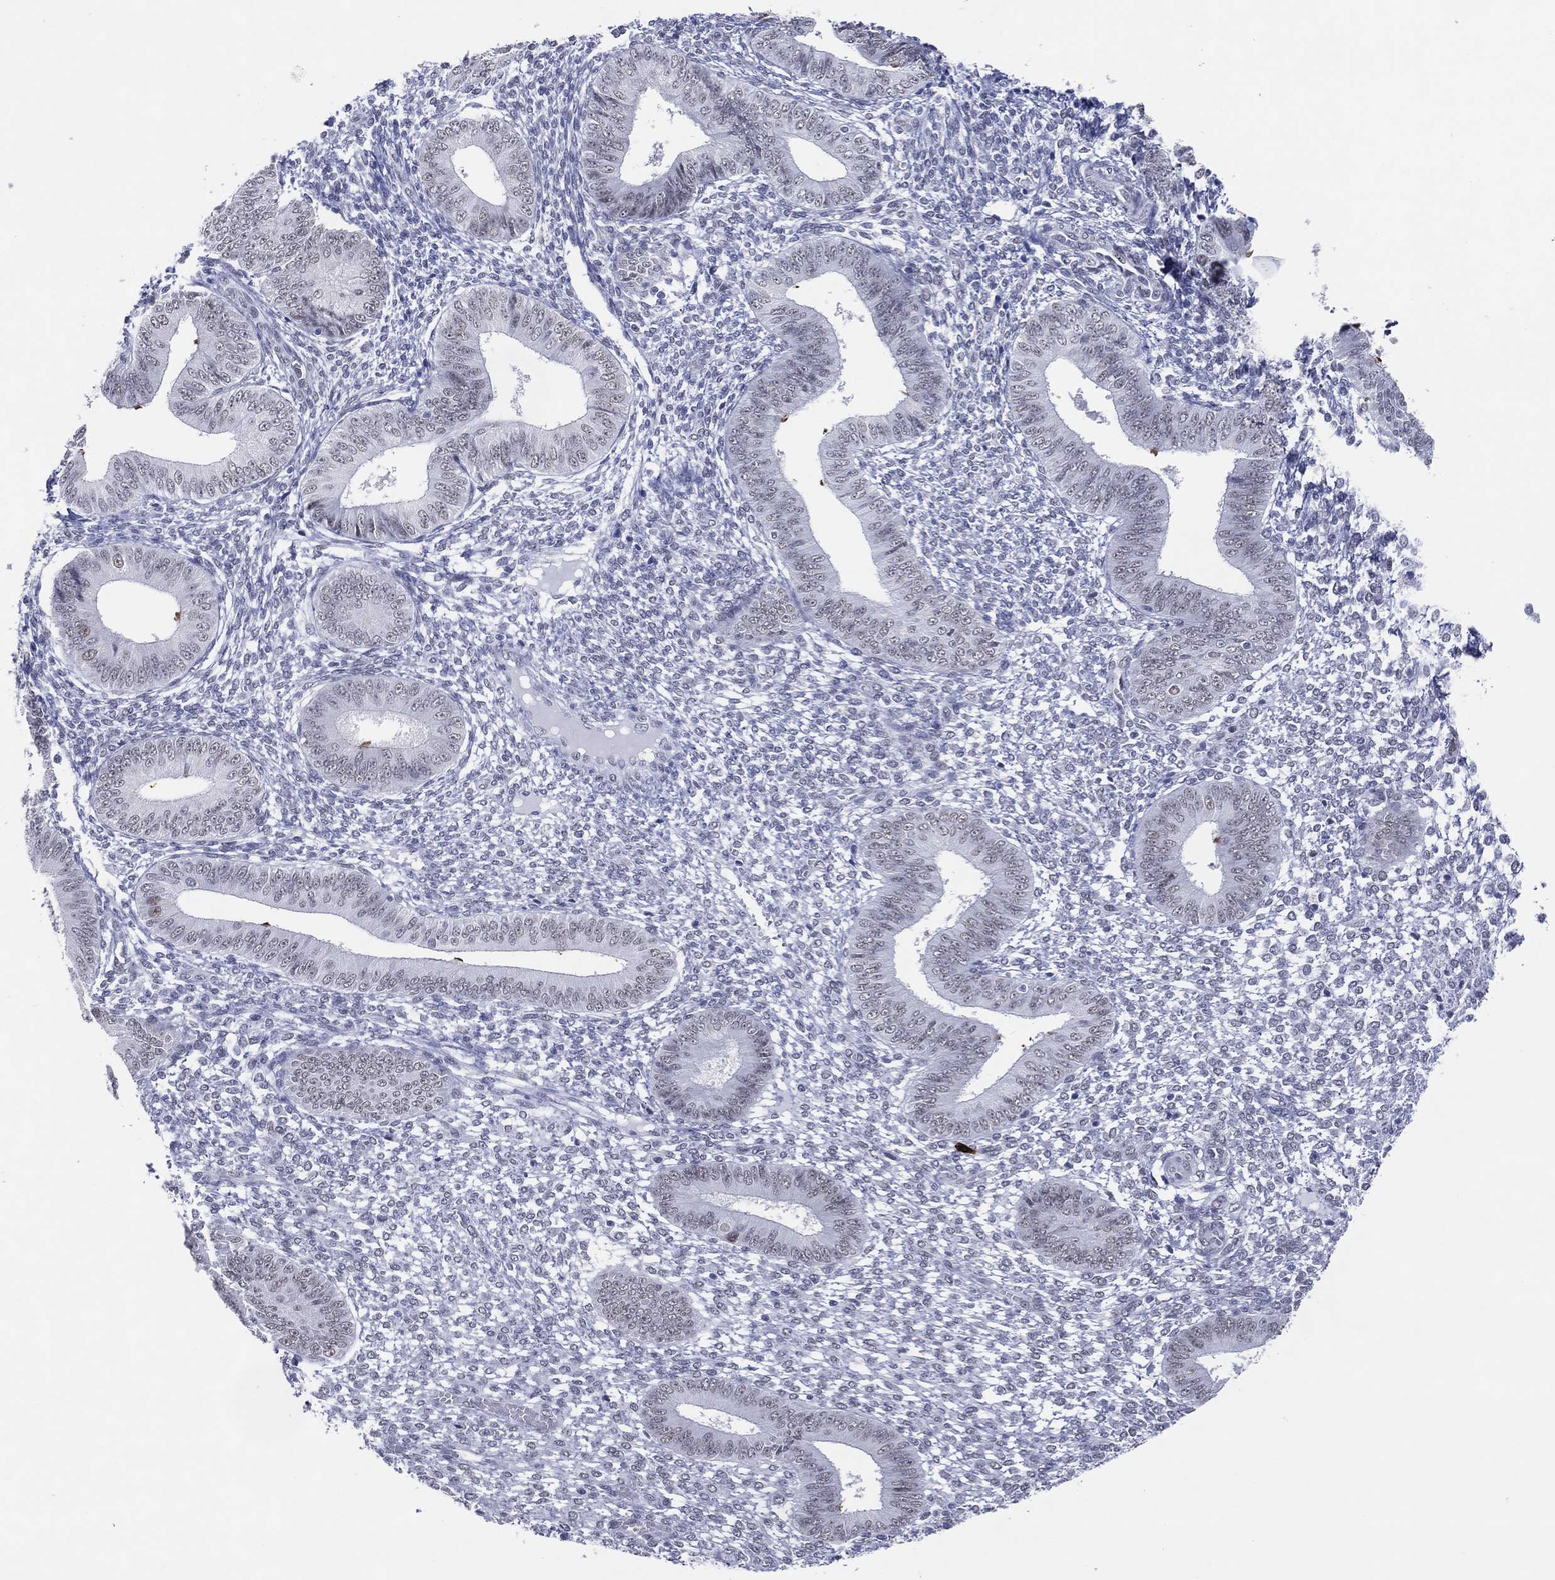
{"staining": {"intensity": "weak", "quantity": "<25%", "location": "nuclear"}, "tissue": "endometrium", "cell_type": "Cells in endometrial stroma", "image_type": "normal", "snomed": [{"axis": "morphology", "description": "Normal tissue, NOS"}, {"axis": "topography", "description": "Endometrium"}], "caption": "DAB (3,3'-diaminobenzidine) immunohistochemical staining of benign human endometrium demonstrates no significant positivity in cells in endometrial stroma. The staining was performed using DAB (3,3'-diaminobenzidine) to visualize the protein expression in brown, while the nuclei were stained in blue with hematoxylin (Magnification: 20x).", "gene": "CFAP58", "patient": {"sex": "female", "age": 42}}